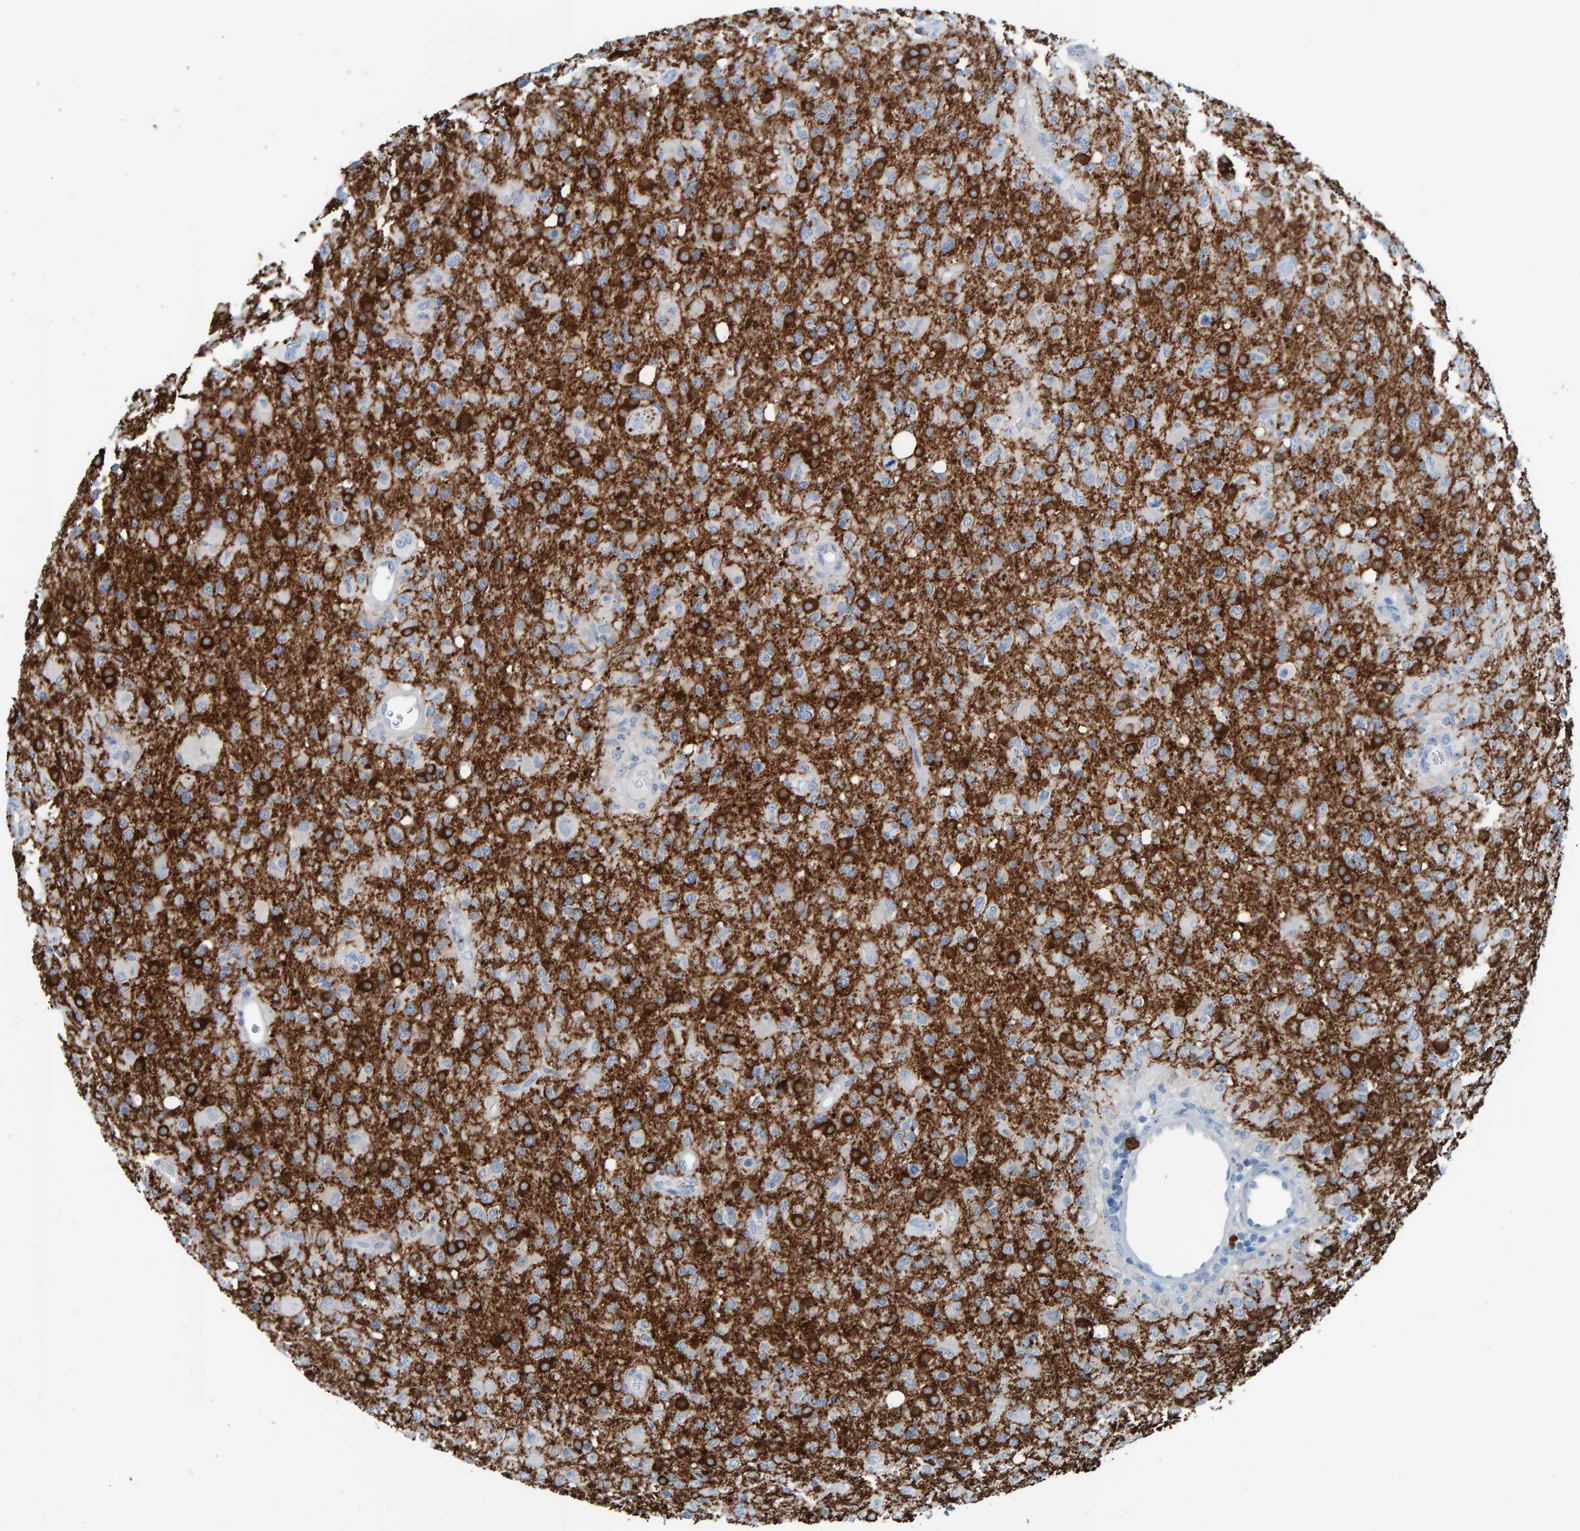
{"staining": {"intensity": "strong", "quantity": "25%-75%", "location": "cytoplasmic/membranous"}, "tissue": "glioma", "cell_type": "Tumor cells", "image_type": "cancer", "snomed": [{"axis": "morphology", "description": "Glioma, malignant, High grade"}, {"axis": "topography", "description": "Brain"}], "caption": "Tumor cells demonstrate high levels of strong cytoplasmic/membranous positivity in about 25%-75% of cells in malignant glioma (high-grade).", "gene": "CNP", "patient": {"sex": "female", "age": 57}}